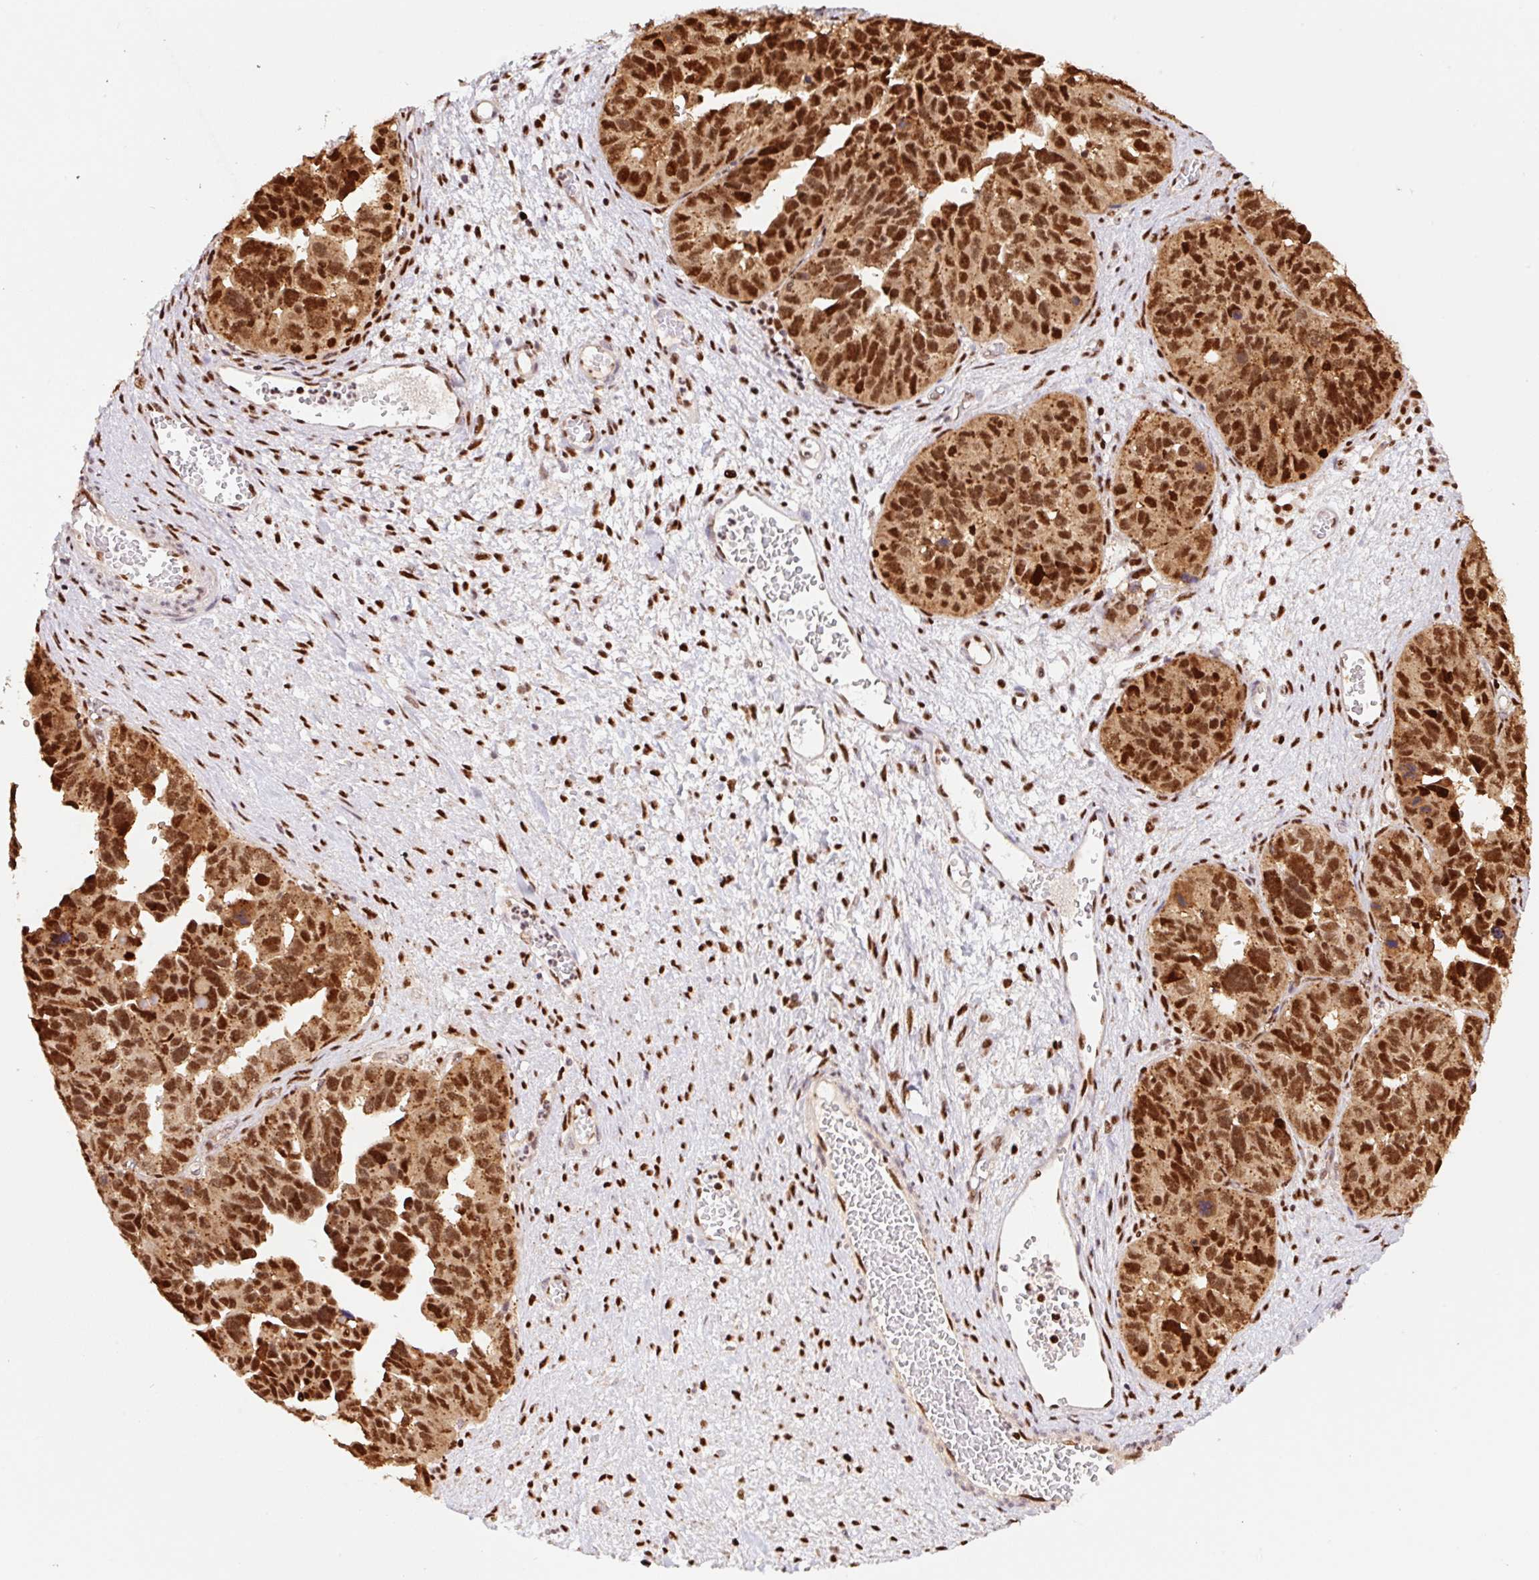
{"staining": {"intensity": "strong", "quantity": ">75%", "location": "nuclear"}, "tissue": "ovarian cancer", "cell_type": "Tumor cells", "image_type": "cancer", "snomed": [{"axis": "morphology", "description": "Cystadenocarcinoma, serous, NOS"}, {"axis": "topography", "description": "Ovary"}], "caption": "Immunohistochemical staining of serous cystadenocarcinoma (ovarian) shows high levels of strong nuclear positivity in approximately >75% of tumor cells.", "gene": "GPR139", "patient": {"sex": "female", "age": 64}}